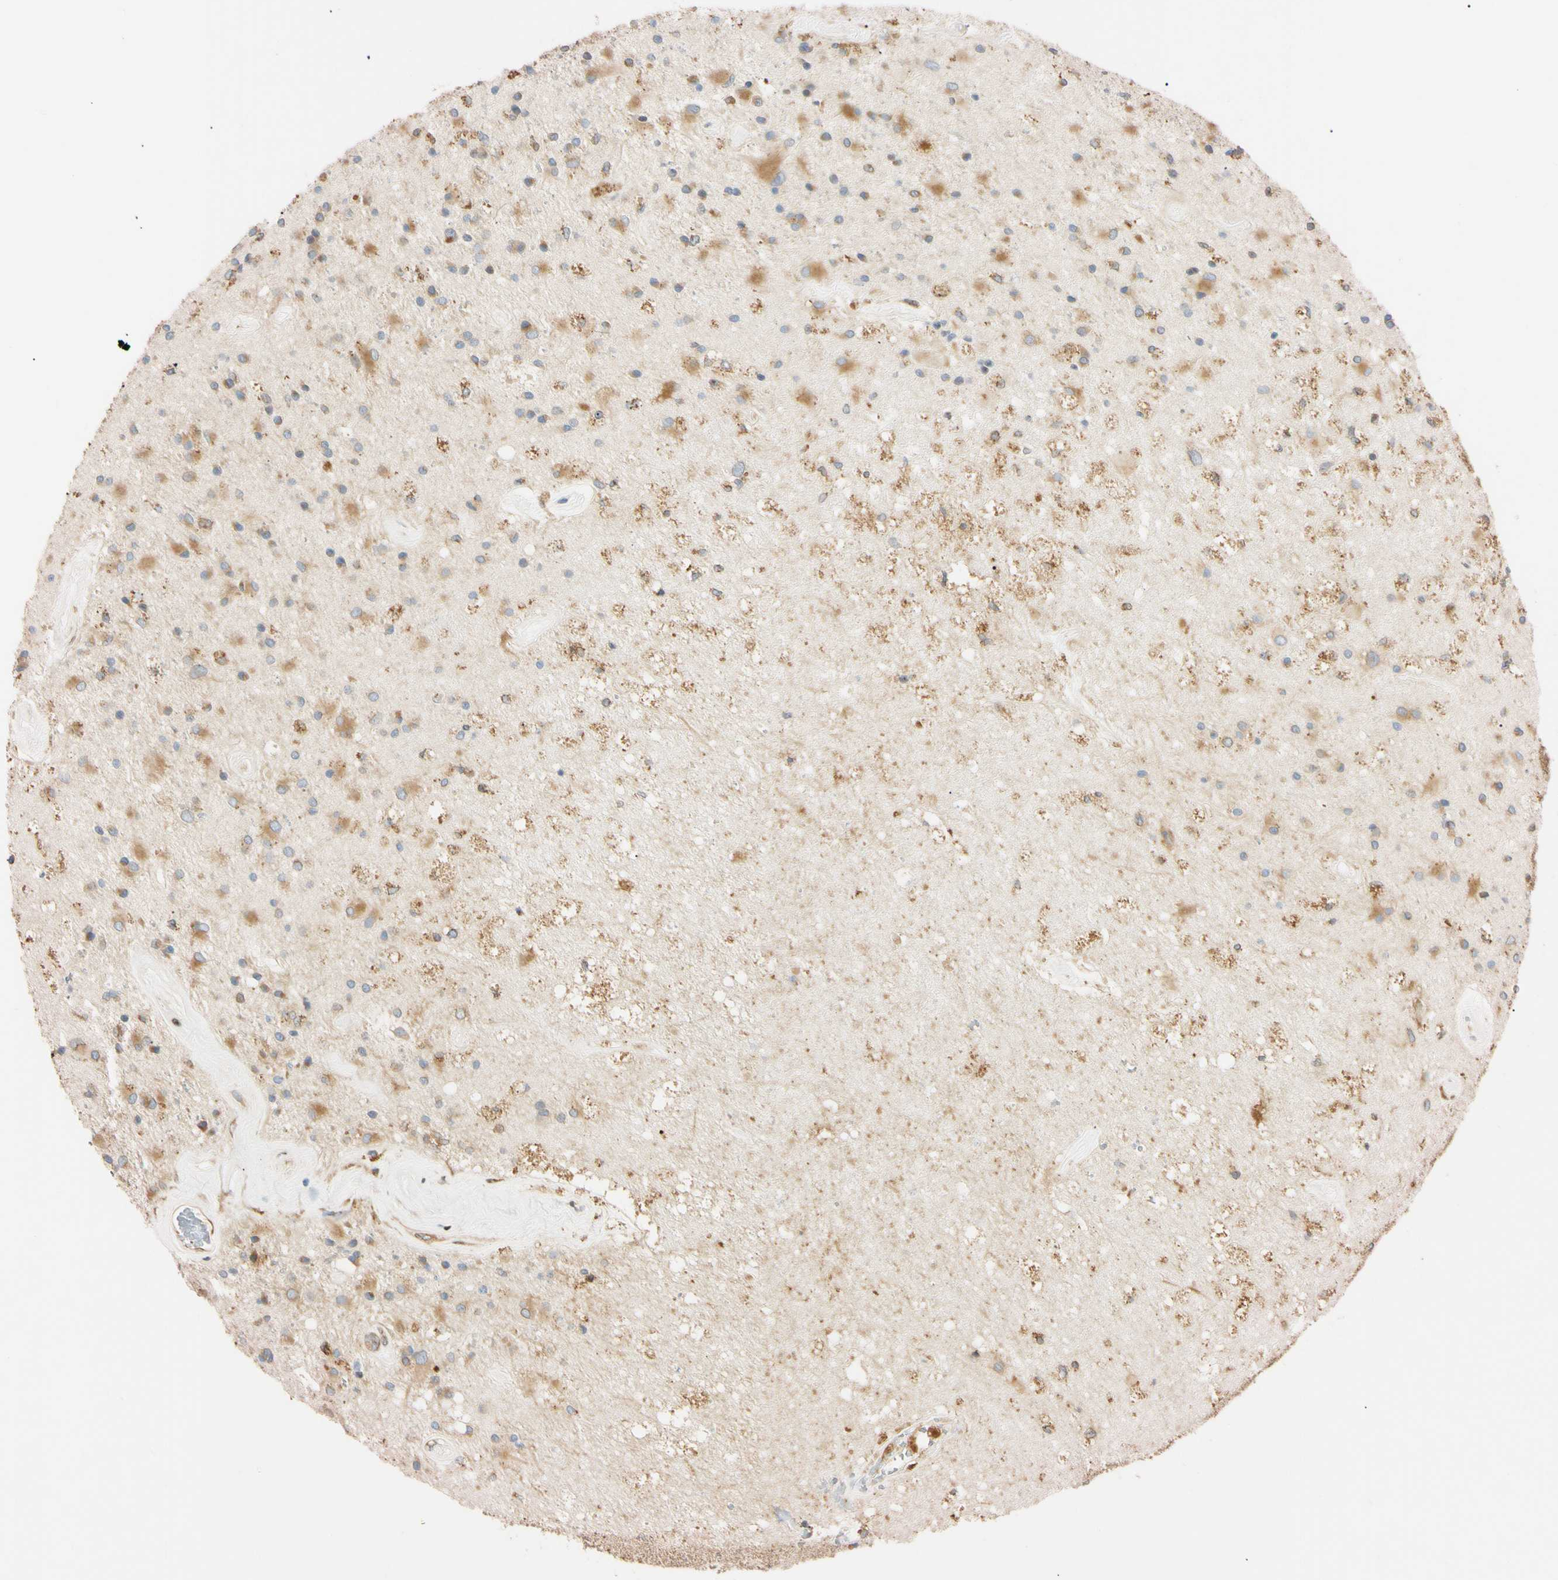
{"staining": {"intensity": "moderate", "quantity": "<25%", "location": "cytoplasmic/membranous"}, "tissue": "glioma", "cell_type": "Tumor cells", "image_type": "cancer", "snomed": [{"axis": "morphology", "description": "Glioma, malignant, Low grade"}, {"axis": "topography", "description": "Brain"}], "caption": "There is low levels of moderate cytoplasmic/membranous staining in tumor cells of glioma, as demonstrated by immunohistochemical staining (brown color).", "gene": "IER3IP1", "patient": {"sex": "male", "age": 58}}